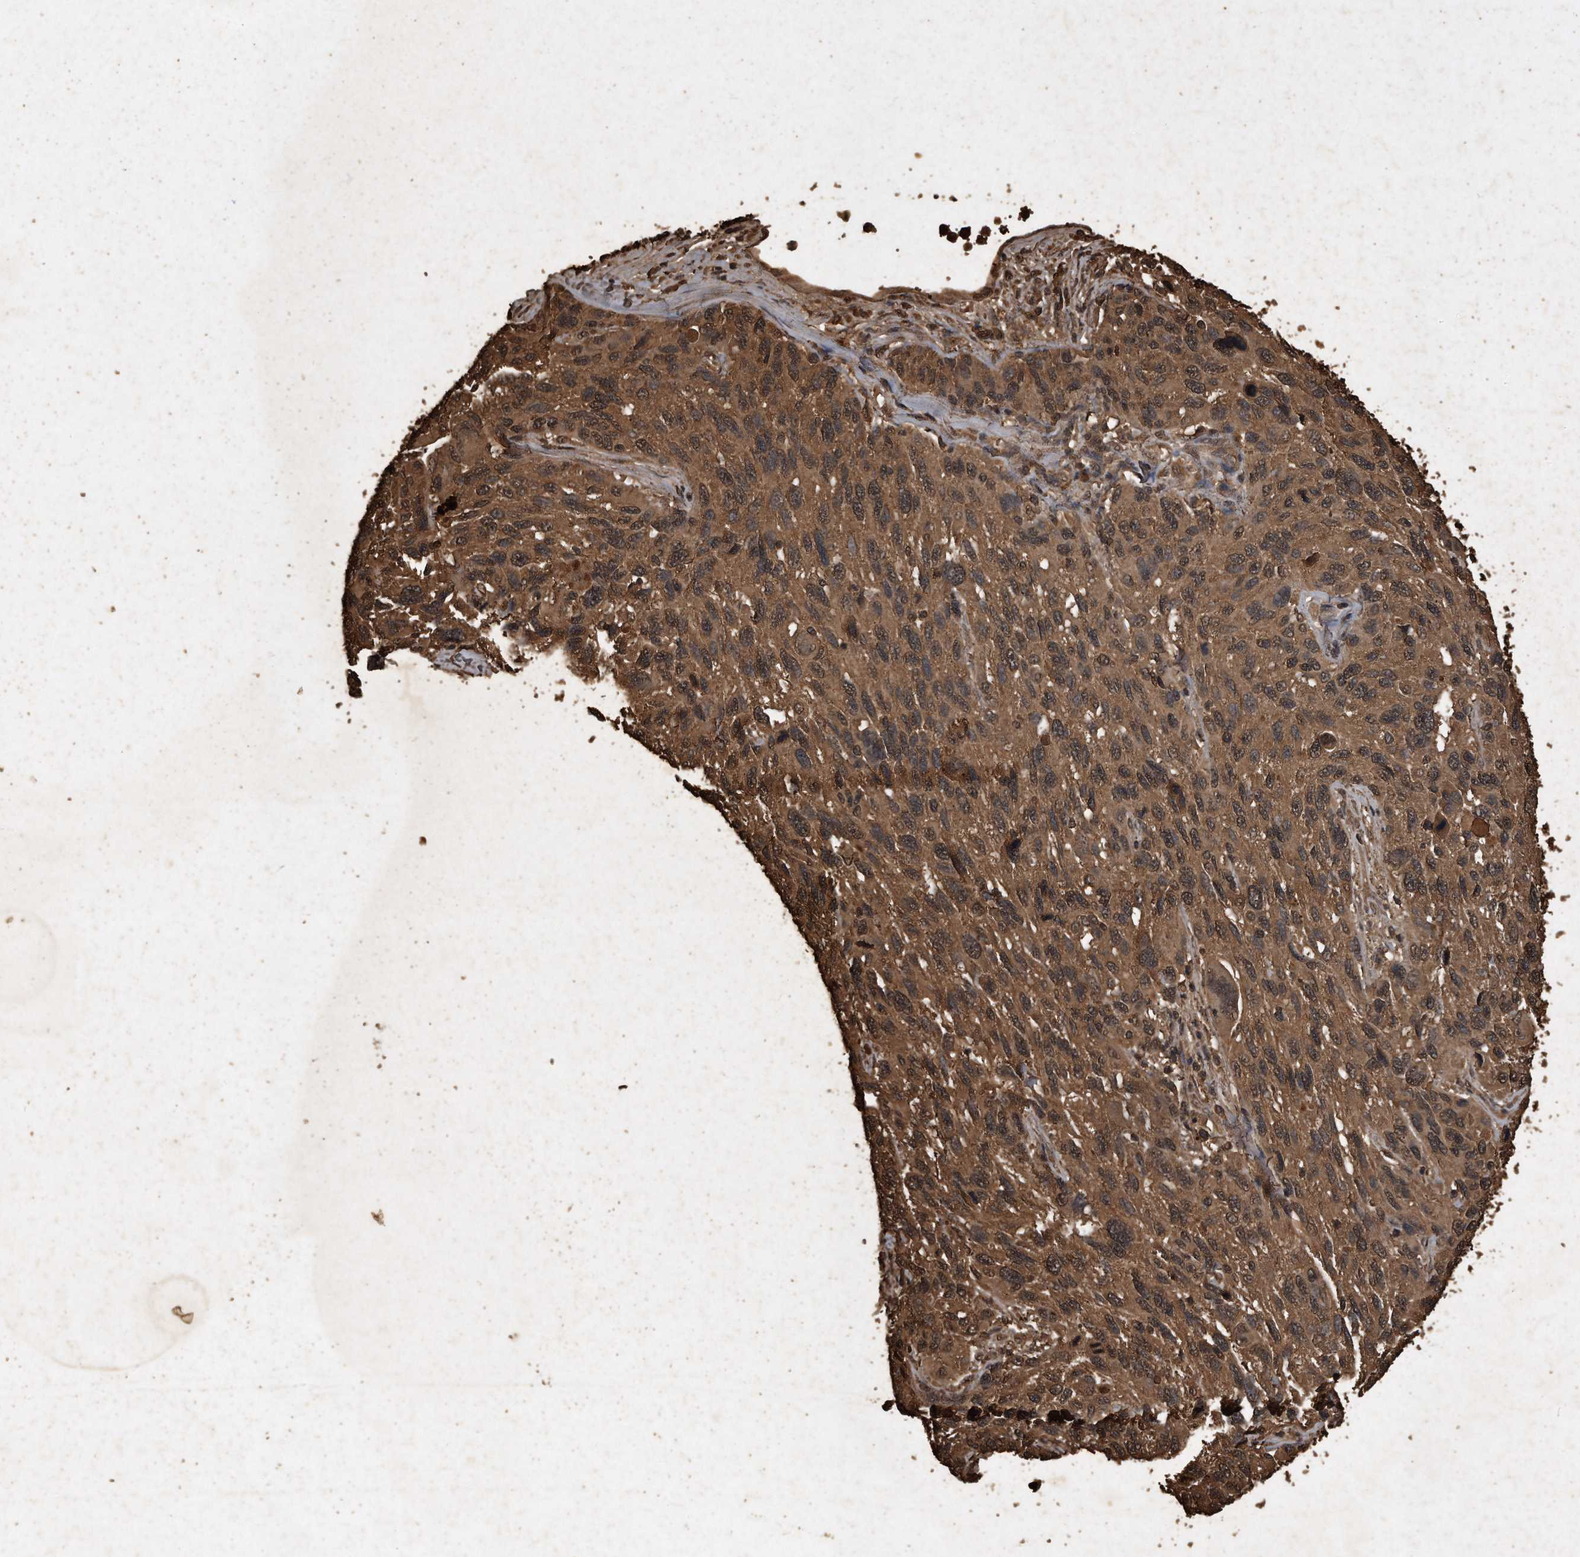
{"staining": {"intensity": "moderate", "quantity": ">75%", "location": "cytoplasmic/membranous"}, "tissue": "melanoma", "cell_type": "Tumor cells", "image_type": "cancer", "snomed": [{"axis": "morphology", "description": "Malignant melanoma, NOS"}, {"axis": "topography", "description": "Skin"}], "caption": "Malignant melanoma stained with a brown dye exhibits moderate cytoplasmic/membranous positive staining in approximately >75% of tumor cells.", "gene": "CFLAR", "patient": {"sex": "male", "age": 53}}